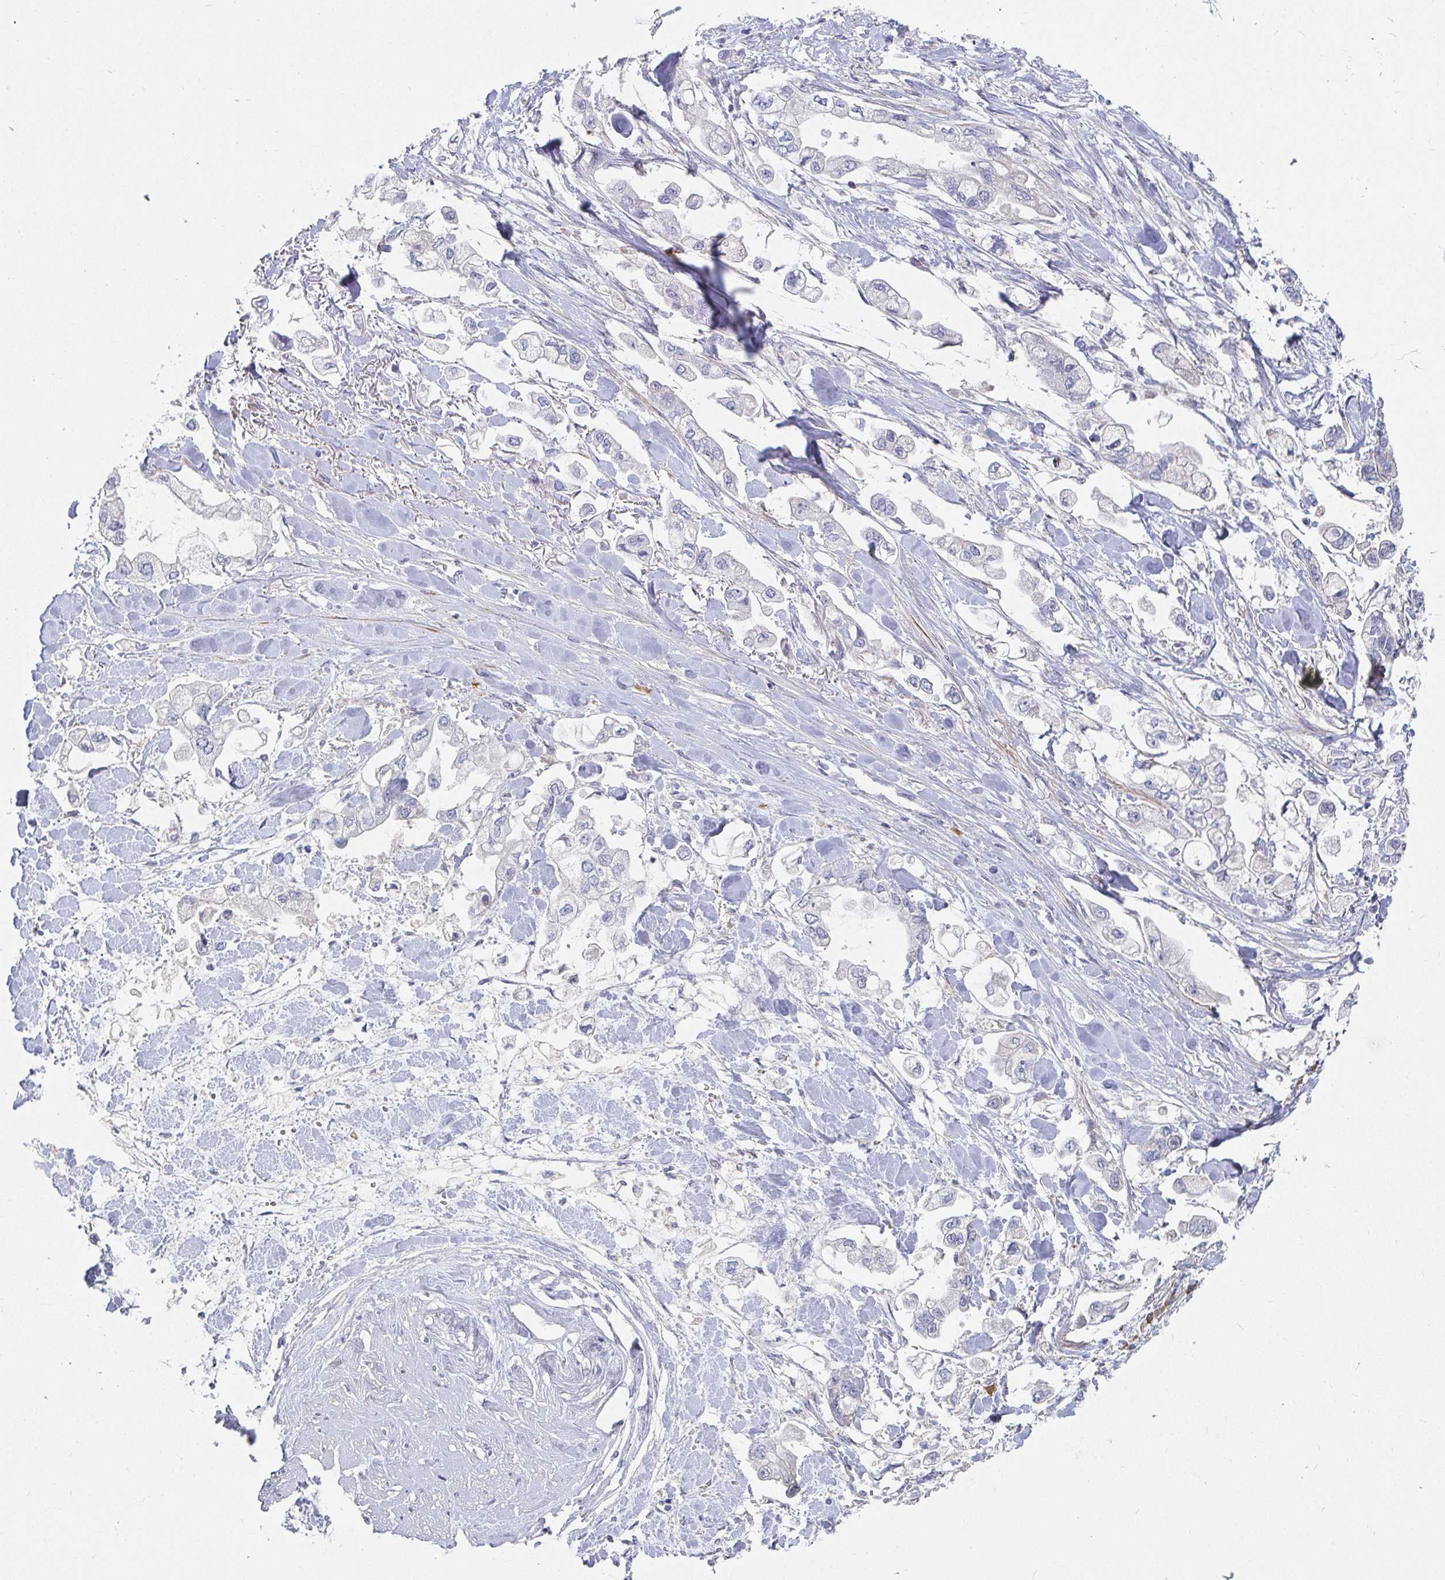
{"staining": {"intensity": "negative", "quantity": "none", "location": "none"}, "tissue": "stomach cancer", "cell_type": "Tumor cells", "image_type": "cancer", "snomed": [{"axis": "morphology", "description": "Adenocarcinoma, NOS"}, {"axis": "topography", "description": "Stomach"}], "caption": "Tumor cells are negative for brown protein staining in stomach cancer (adenocarcinoma).", "gene": "SSH2", "patient": {"sex": "male", "age": 62}}